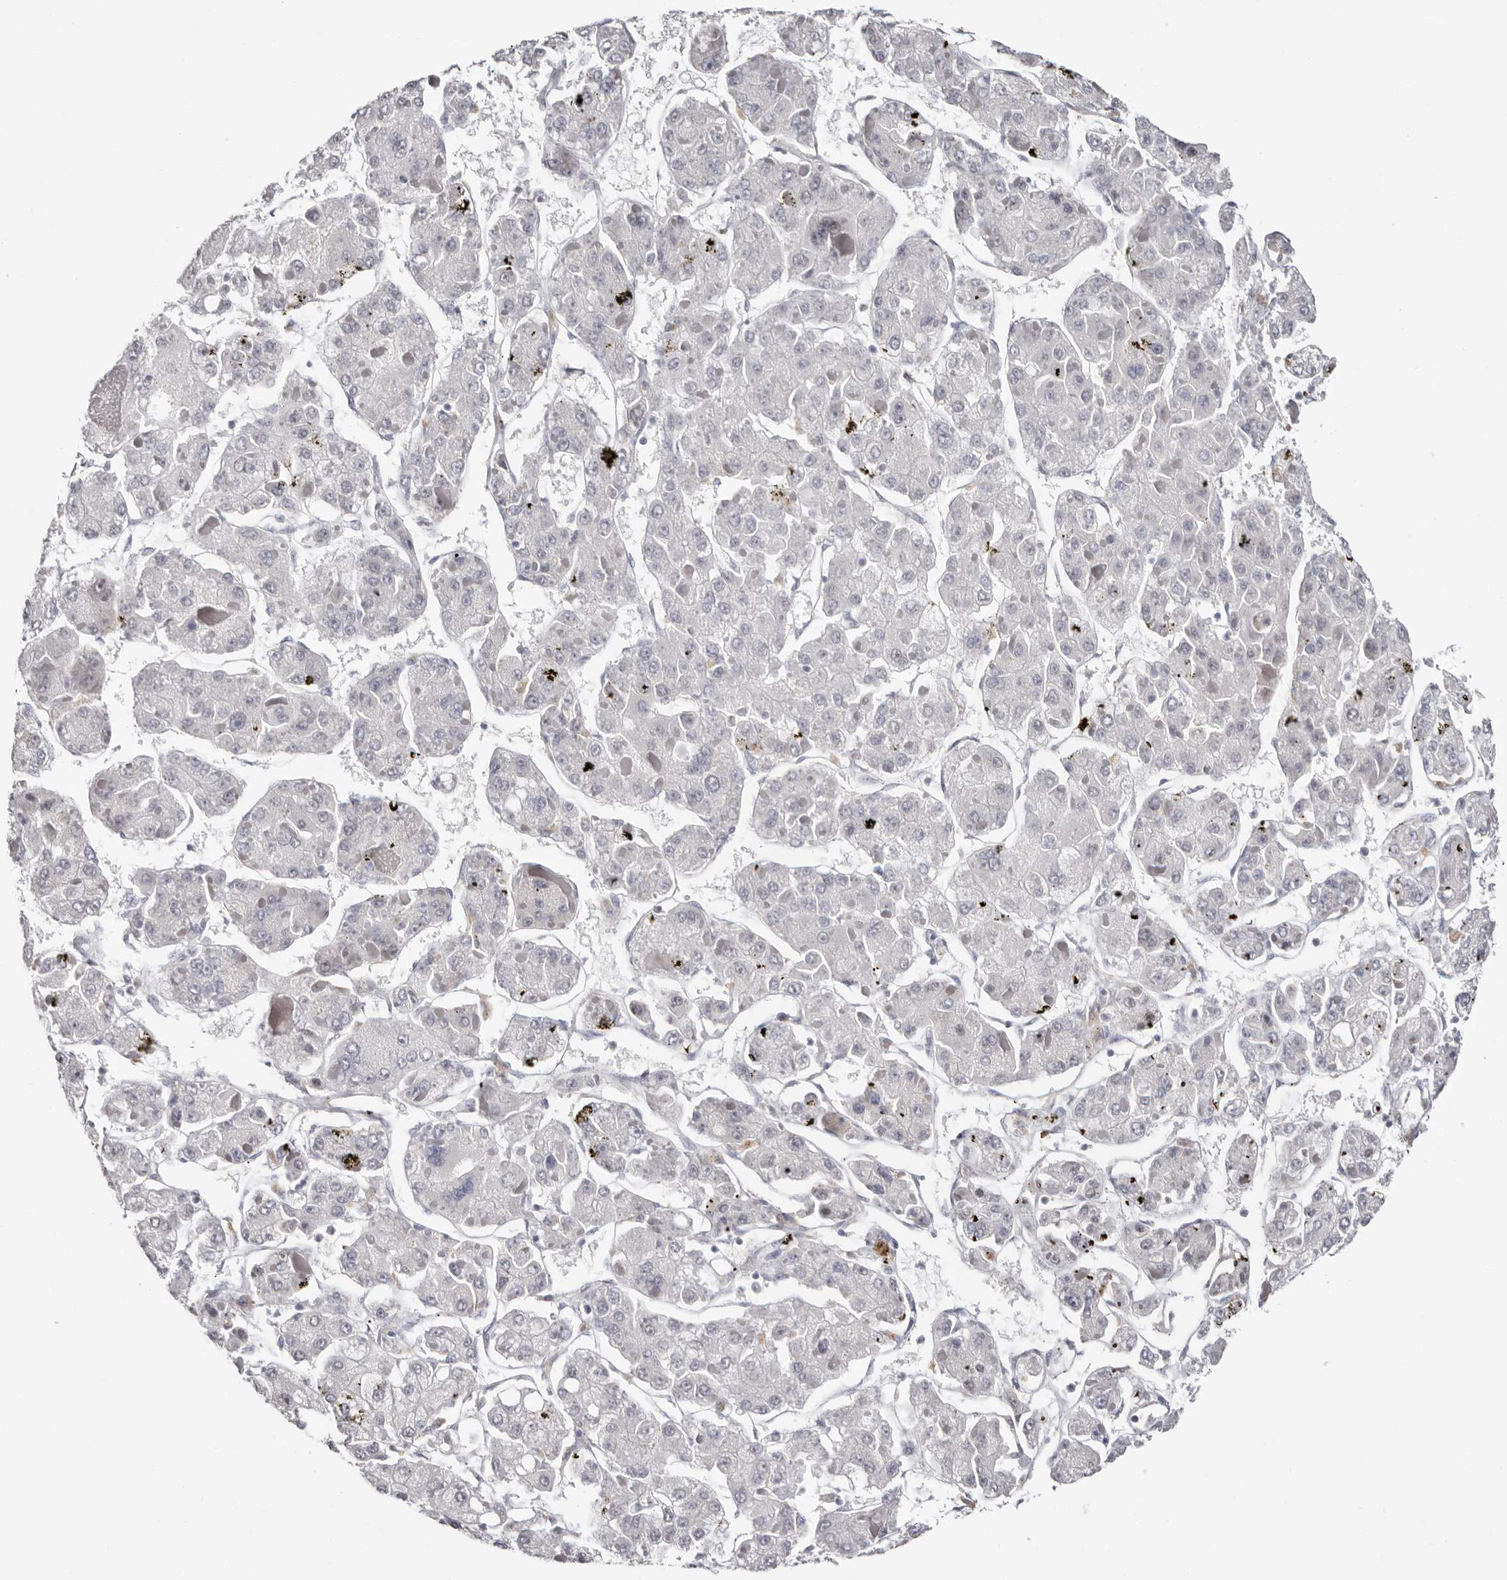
{"staining": {"intensity": "negative", "quantity": "none", "location": "none"}, "tissue": "liver cancer", "cell_type": "Tumor cells", "image_type": "cancer", "snomed": [{"axis": "morphology", "description": "Carcinoma, Hepatocellular, NOS"}, {"axis": "topography", "description": "Liver"}], "caption": "This is an immunohistochemistry photomicrograph of liver cancer. There is no staining in tumor cells.", "gene": "PKDCC", "patient": {"sex": "female", "age": 73}}